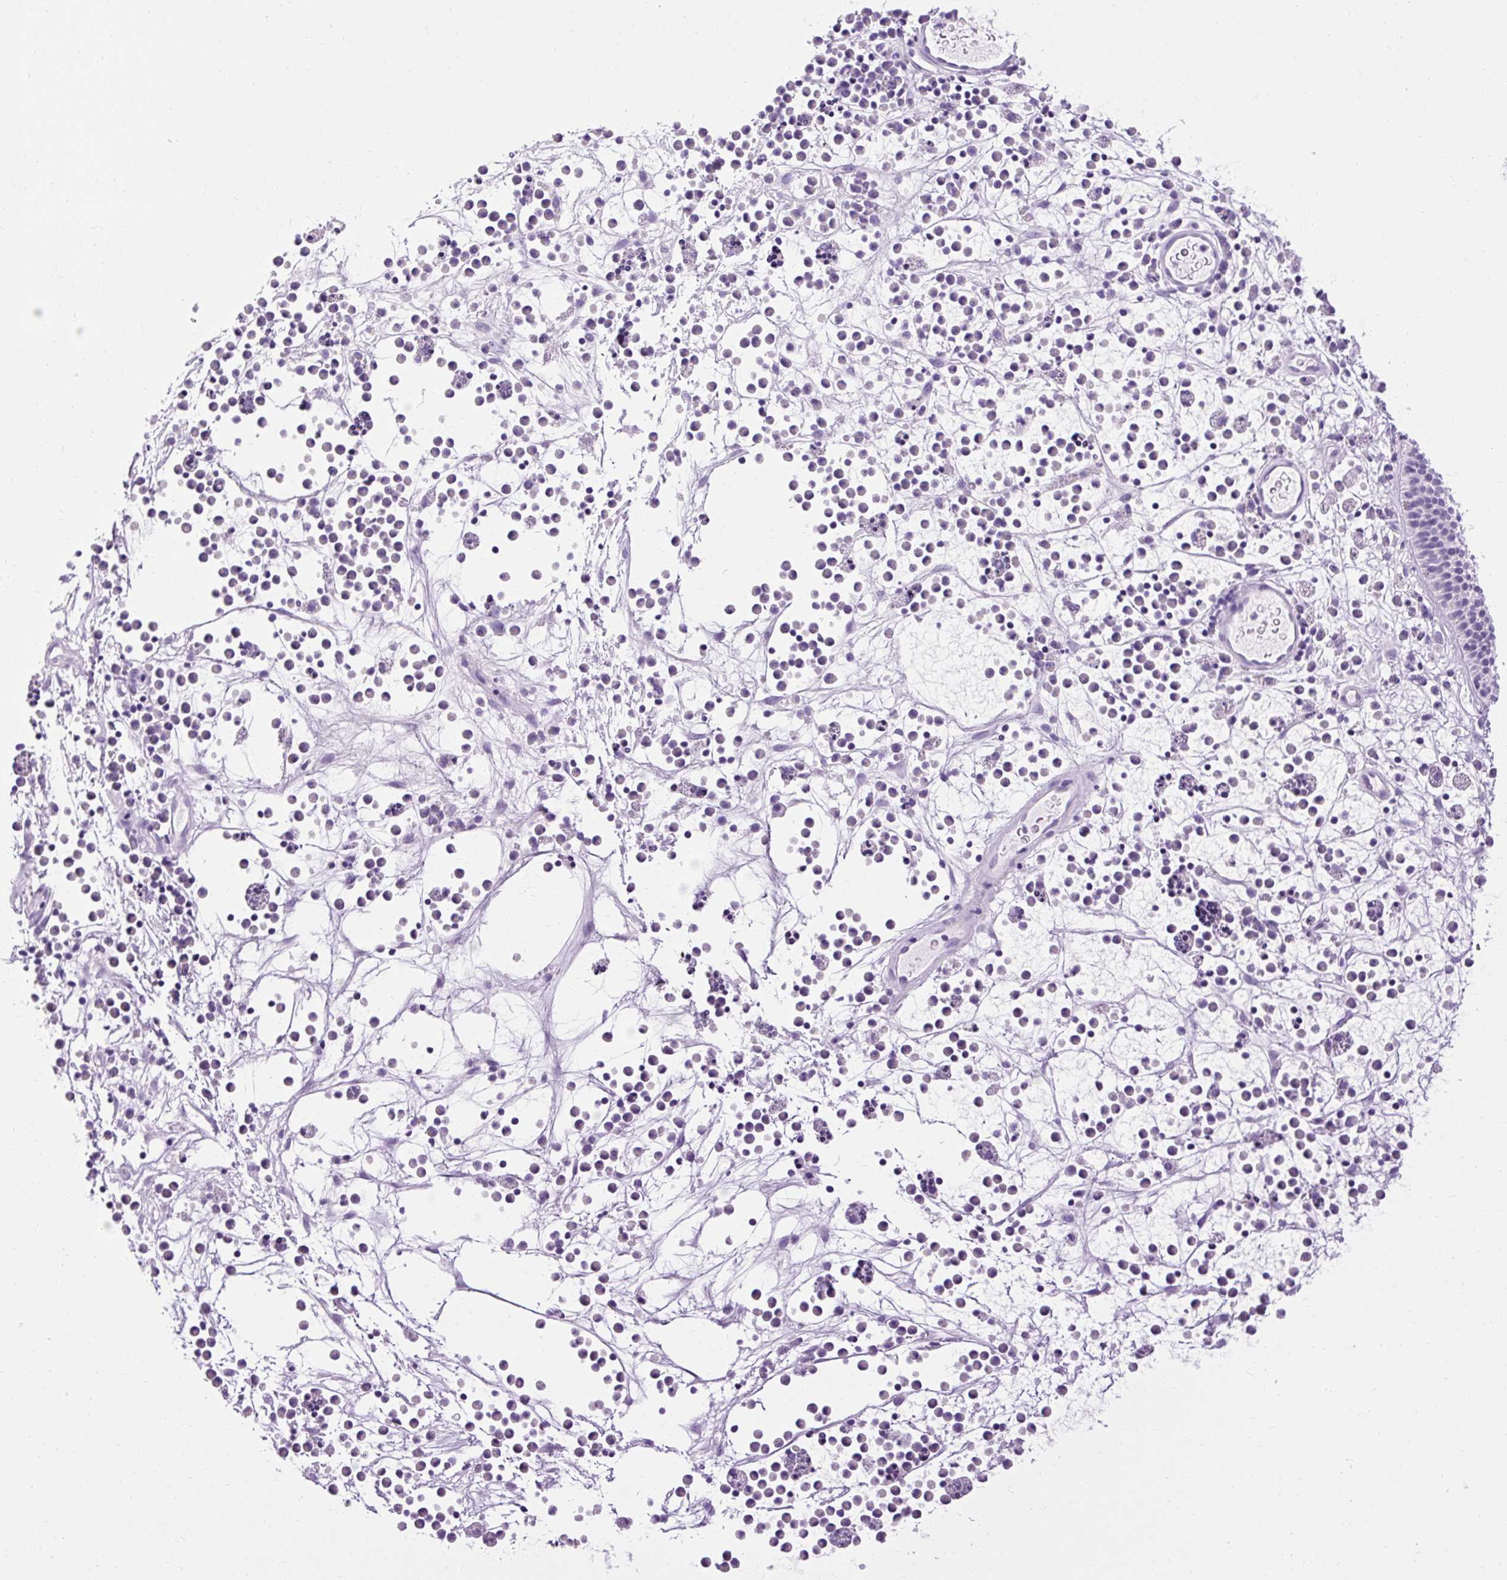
{"staining": {"intensity": "negative", "quantity": "none", "location": "none"}, "tissue": "nasopharynx", "cell_type": "Respiratory epithelial cells", "image_type": "normal", "snomed": [{"axis": "morphology", "description": "Normal tissue, NOS"}, {"axis": "topography", "description": "Nasopharynx"}], "caption": "Immunohistochemistry (IHC) image of benign nasopharynx stained for a protein (brown), which reveals no staining in respiratory epithelial cells.", "gene": "B3GNT4", "patient": {"sex": "male", "age": 56}}